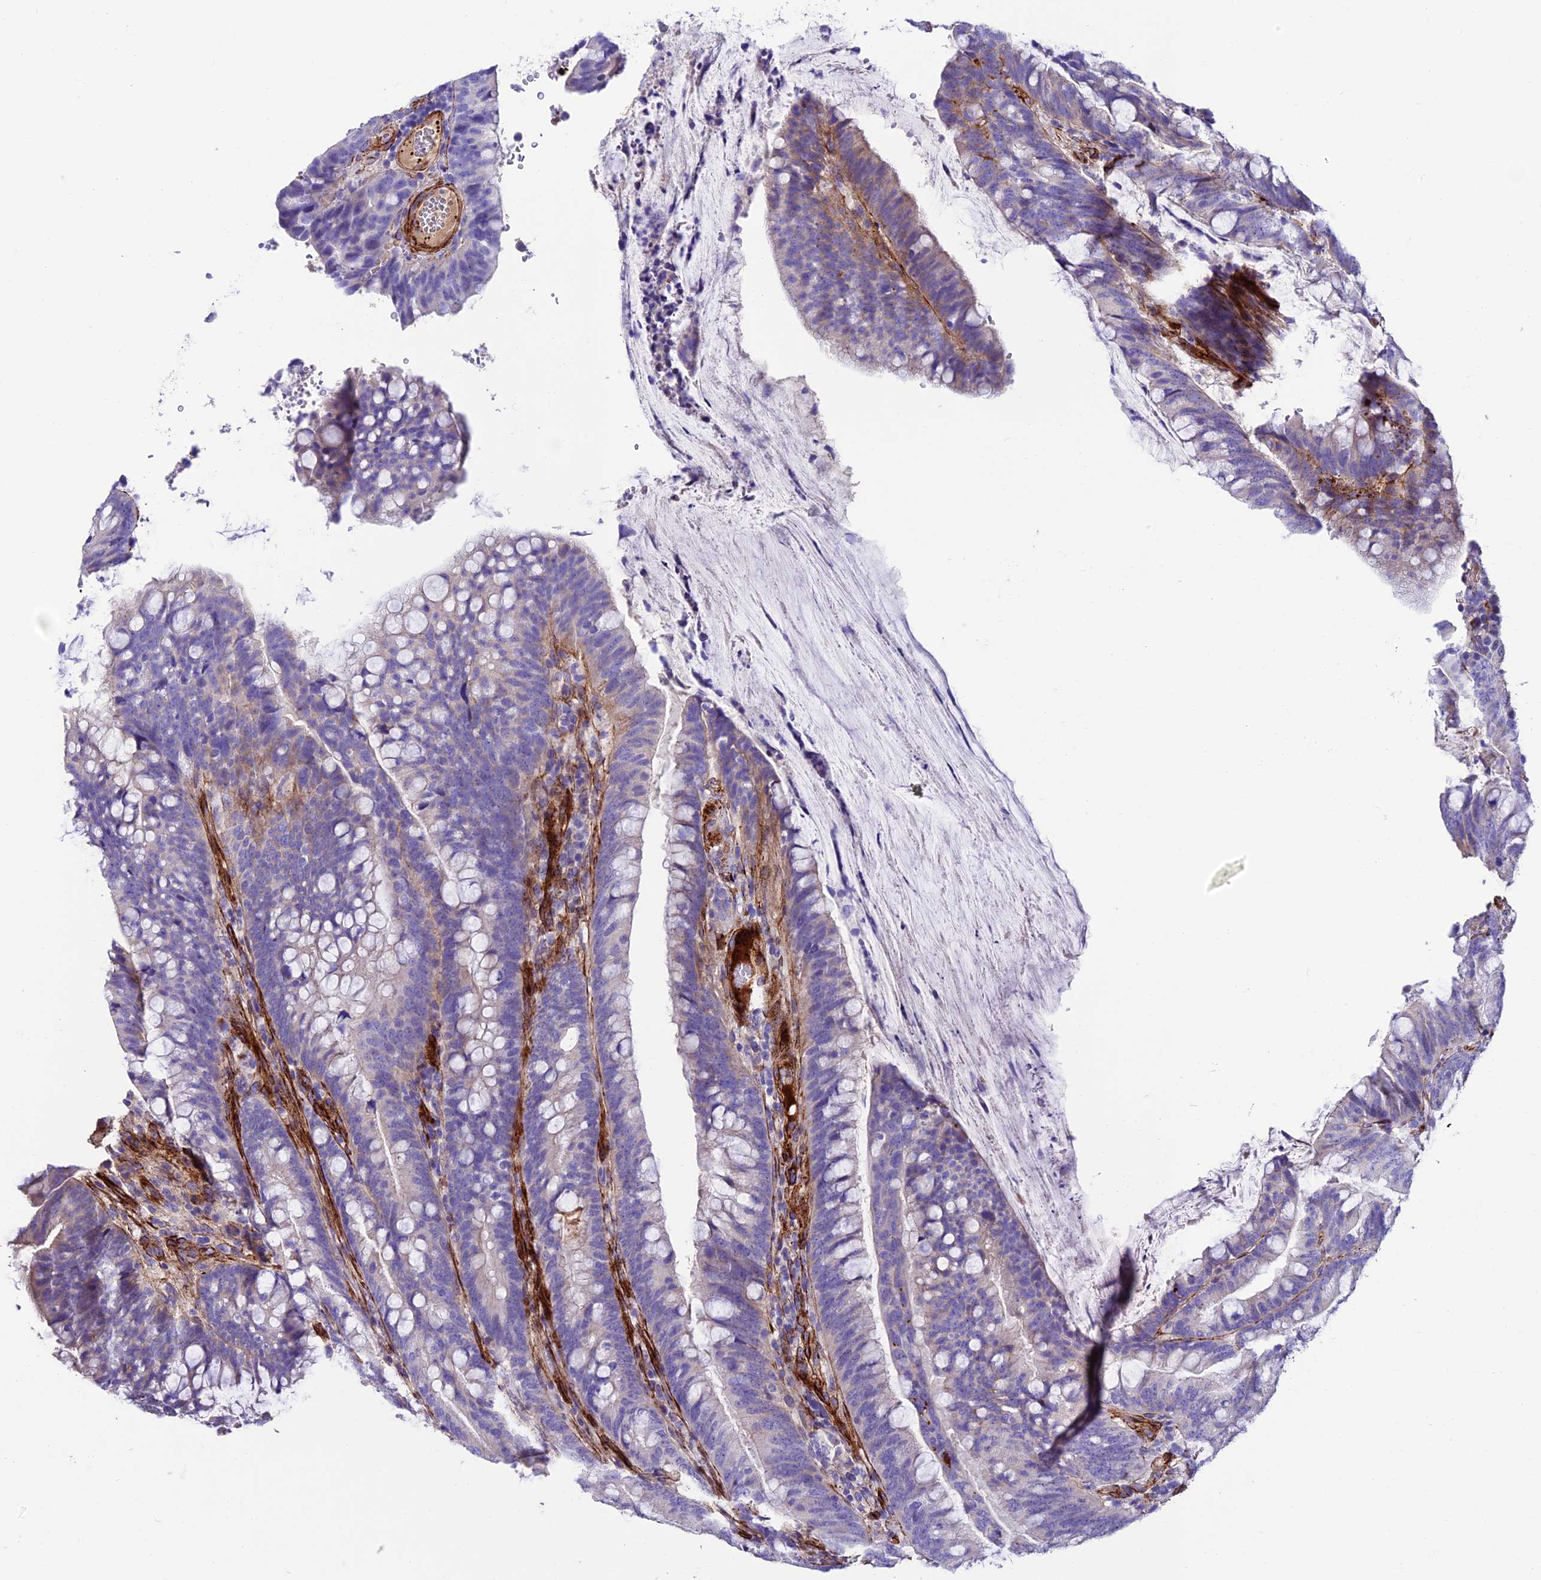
{"staining": {"intensity": "negative", "quantity": "none", "location": "none"}, "tissue": "colorectal cancer", "cell_type": "Tumor cells", "image_type": "cancer", "snomed": [{"axis": "morphology", "description": "Adenocarcinoma, NOS"}, {"axis": "topography", "description": "Colon"}], "caption": "This is an immunohistochemistry histopathology image of adenocarcinoma (colorectal). There is no staining in tumor cells.", "gene": "REX1BD", "patient": {"sex": "female", "age": 66}}